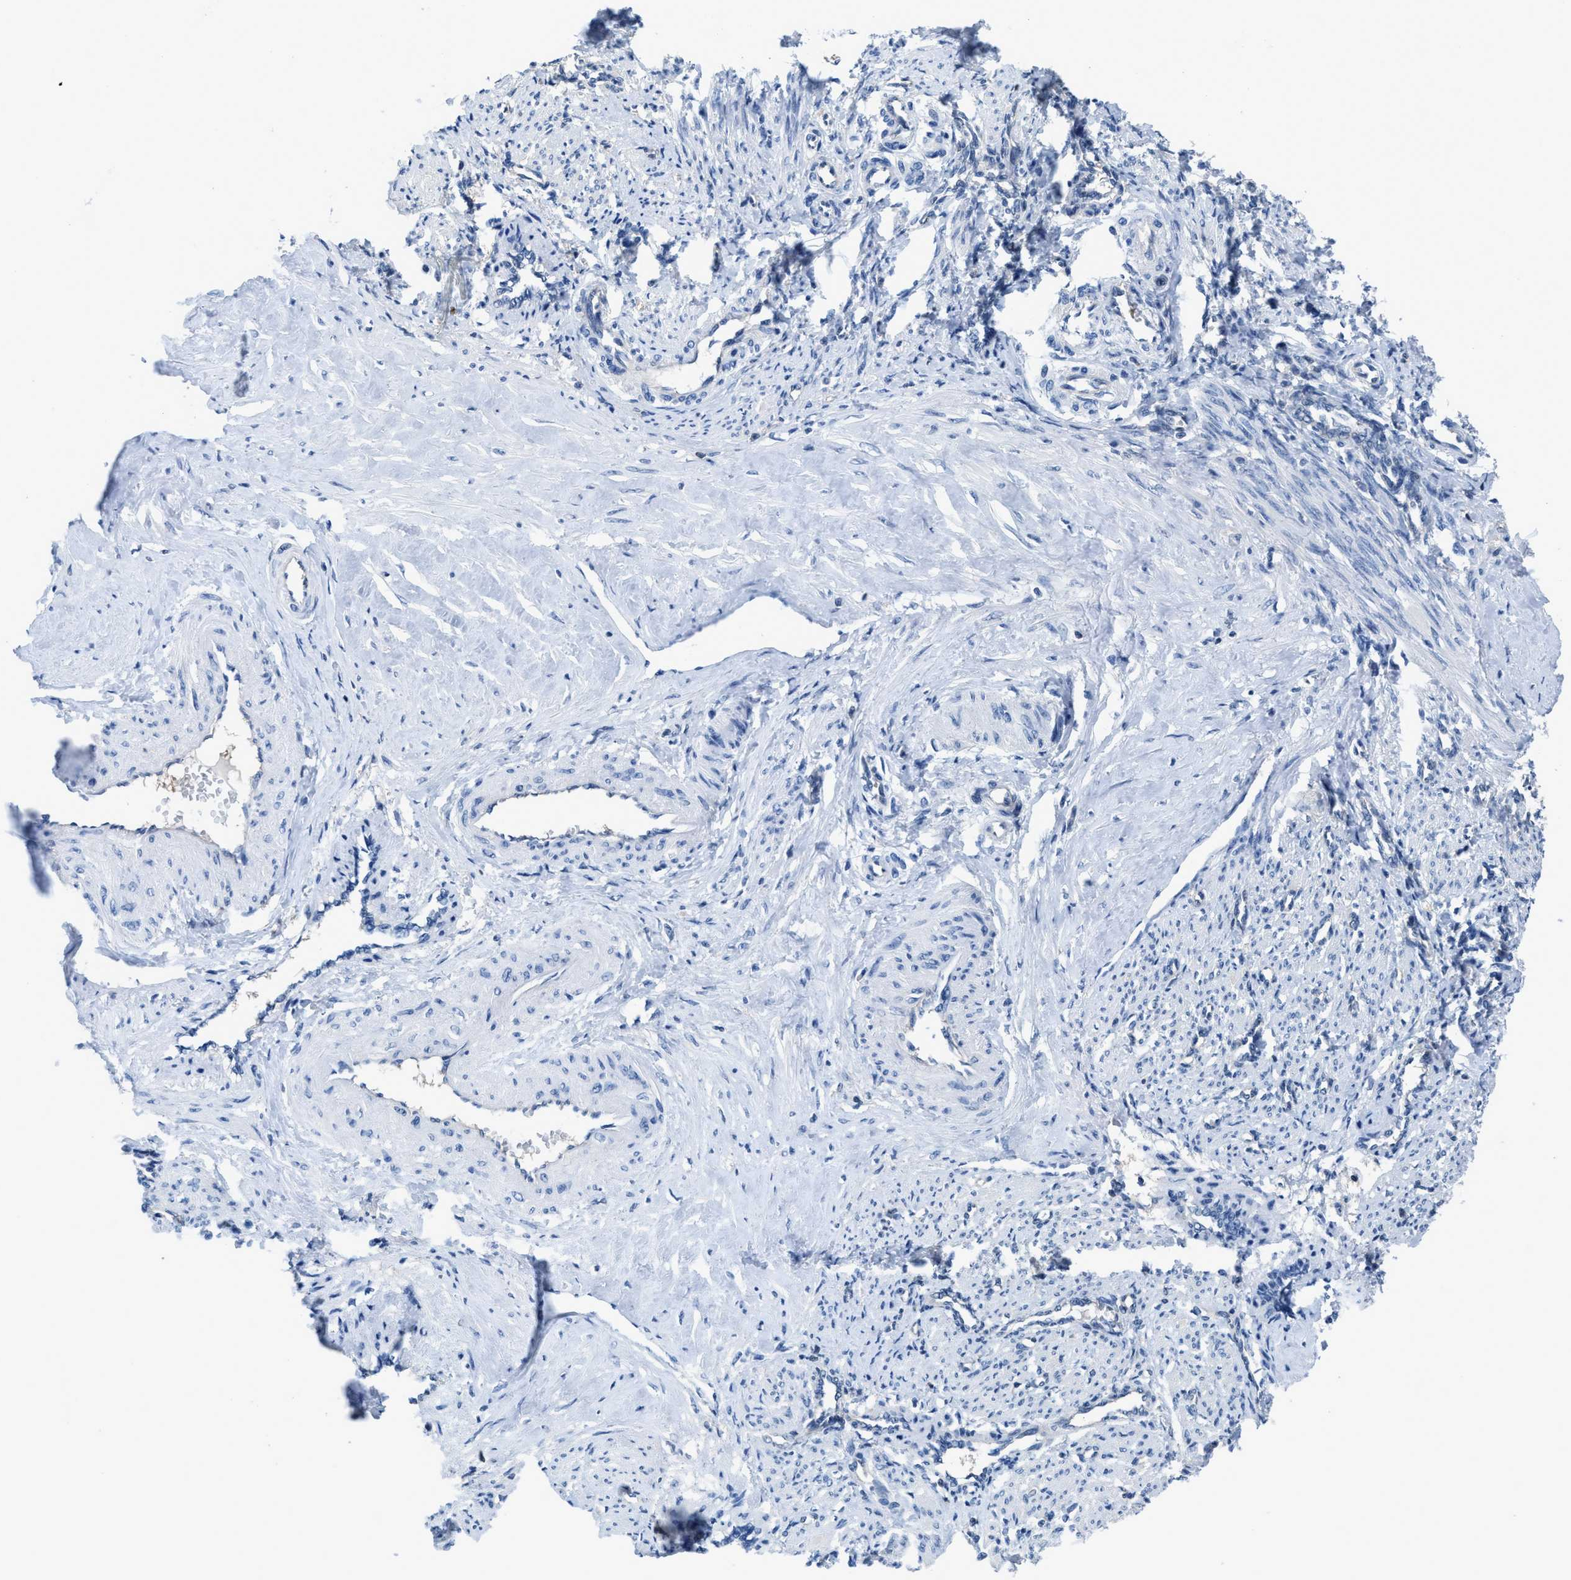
{"staining": {"intensity": "negative", "quantity": "none", "location": "none"}, "tissue": "smooth muscle", "cell_type": "Smooth muscle cells", "image_type": "normal", "snomed": [{"axis": "morphology", "description": "Normal tissue, NOS"}, {"axis": "topography", "description": "Endometrium"}], "caption": "A micrograph of human smooth muscle is negative for staining in smooth muscle cells. The staining is performed using DAB (3,3'-diaminobenzidine) brown chromogen with nuclei counter-stained in using hematoxylin.", "gene": "NUDT5", "patient": {"sex": "female", "age": 33}}